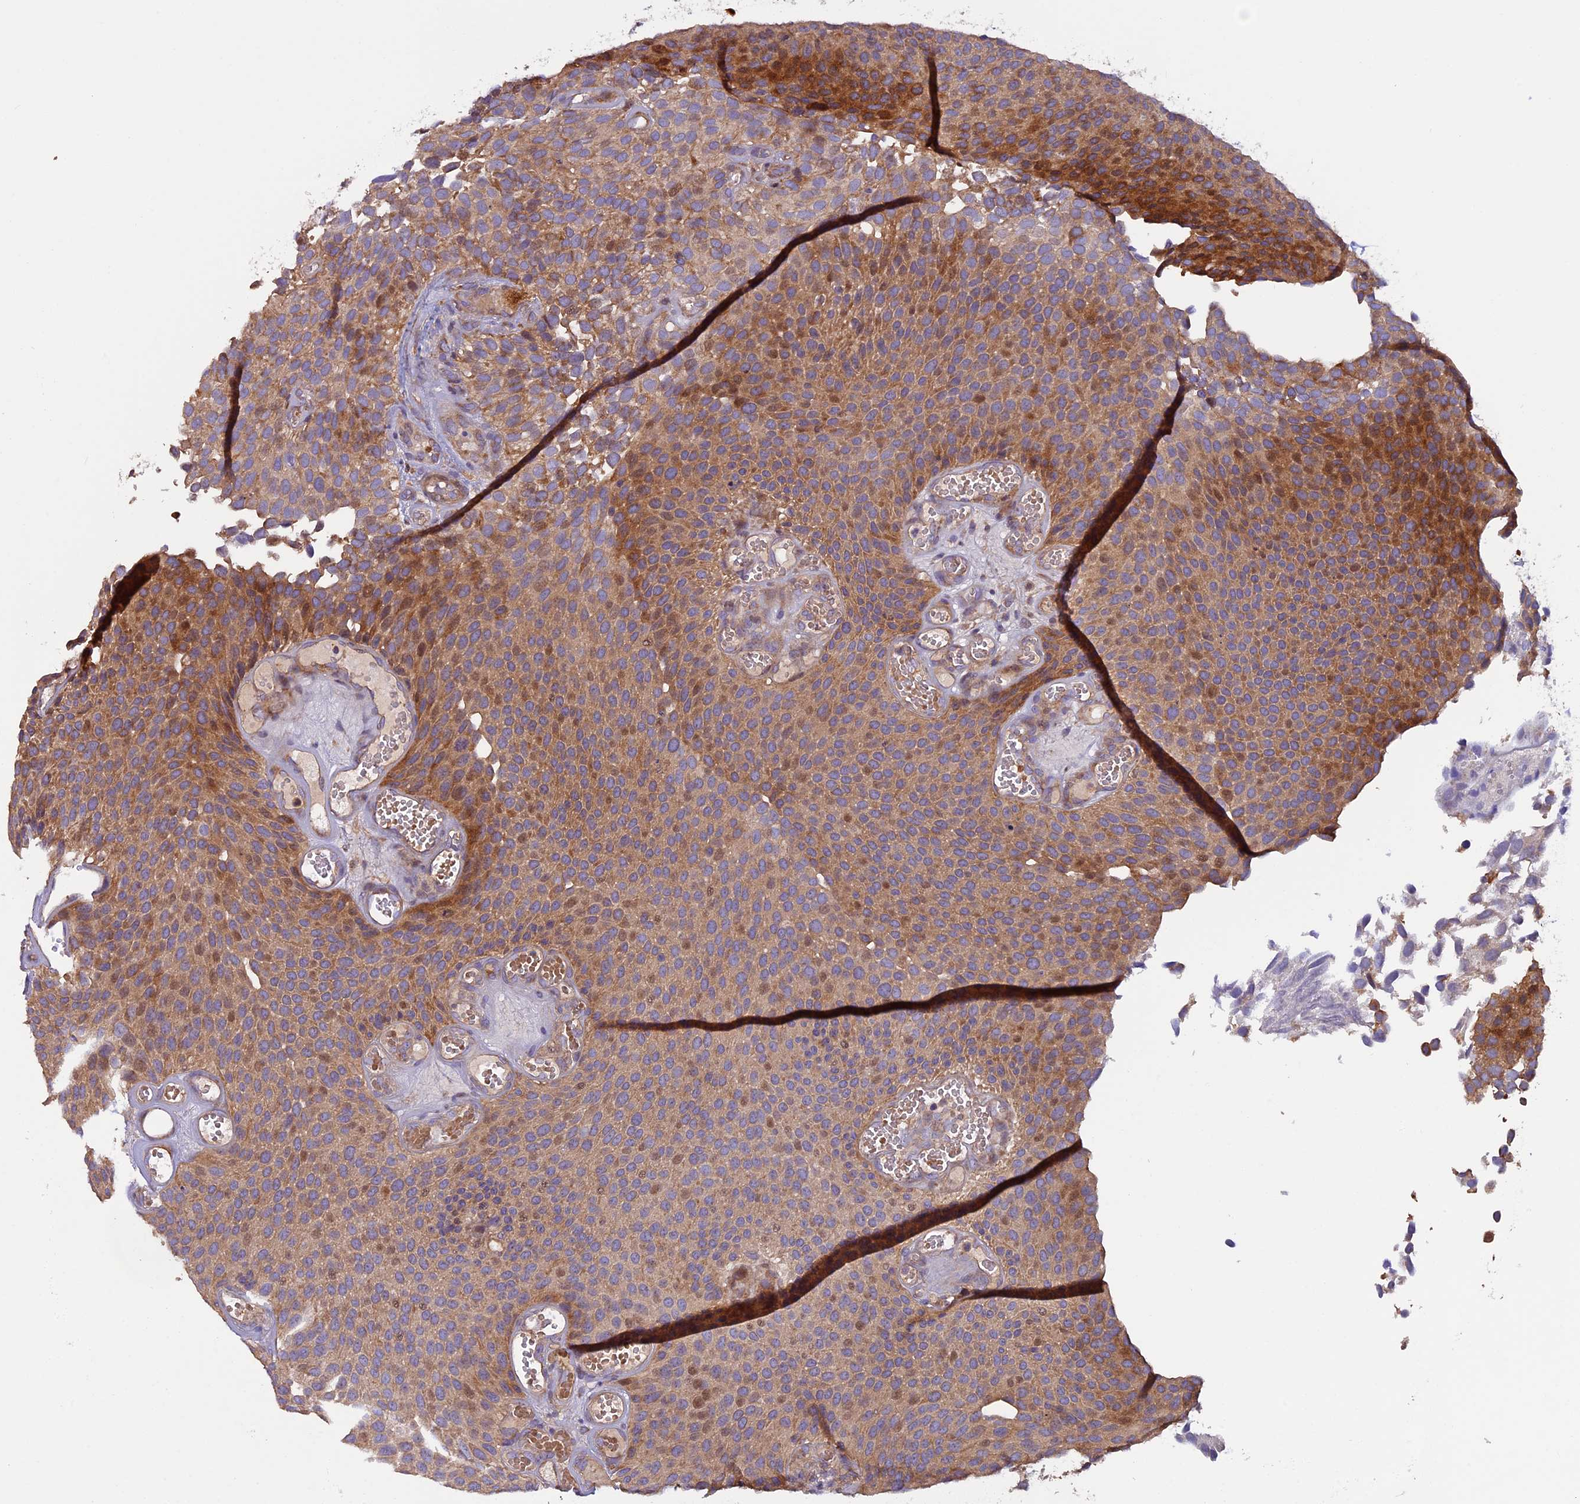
{"staining": {"intensity": "moderate", "quantity": ">75%", "location": "cytoplasmic/membranous"}, "tissue": "urothelial cancer", "cell_type": "Tumor cells", "image_type": "cancer", "snomed": [{"axis": "morphology", "description": "Urothelial carcinoma, Low grade"}, {"axis": "topography", "description": "Urinary bladder"}], "caption": "A brown stain highlights moderate cytoplasmic/membranous positivity of a protein in urothelial cancer tumor cells.", "gene": "FRY", "patient": {"sex": "male", "age": 89}}